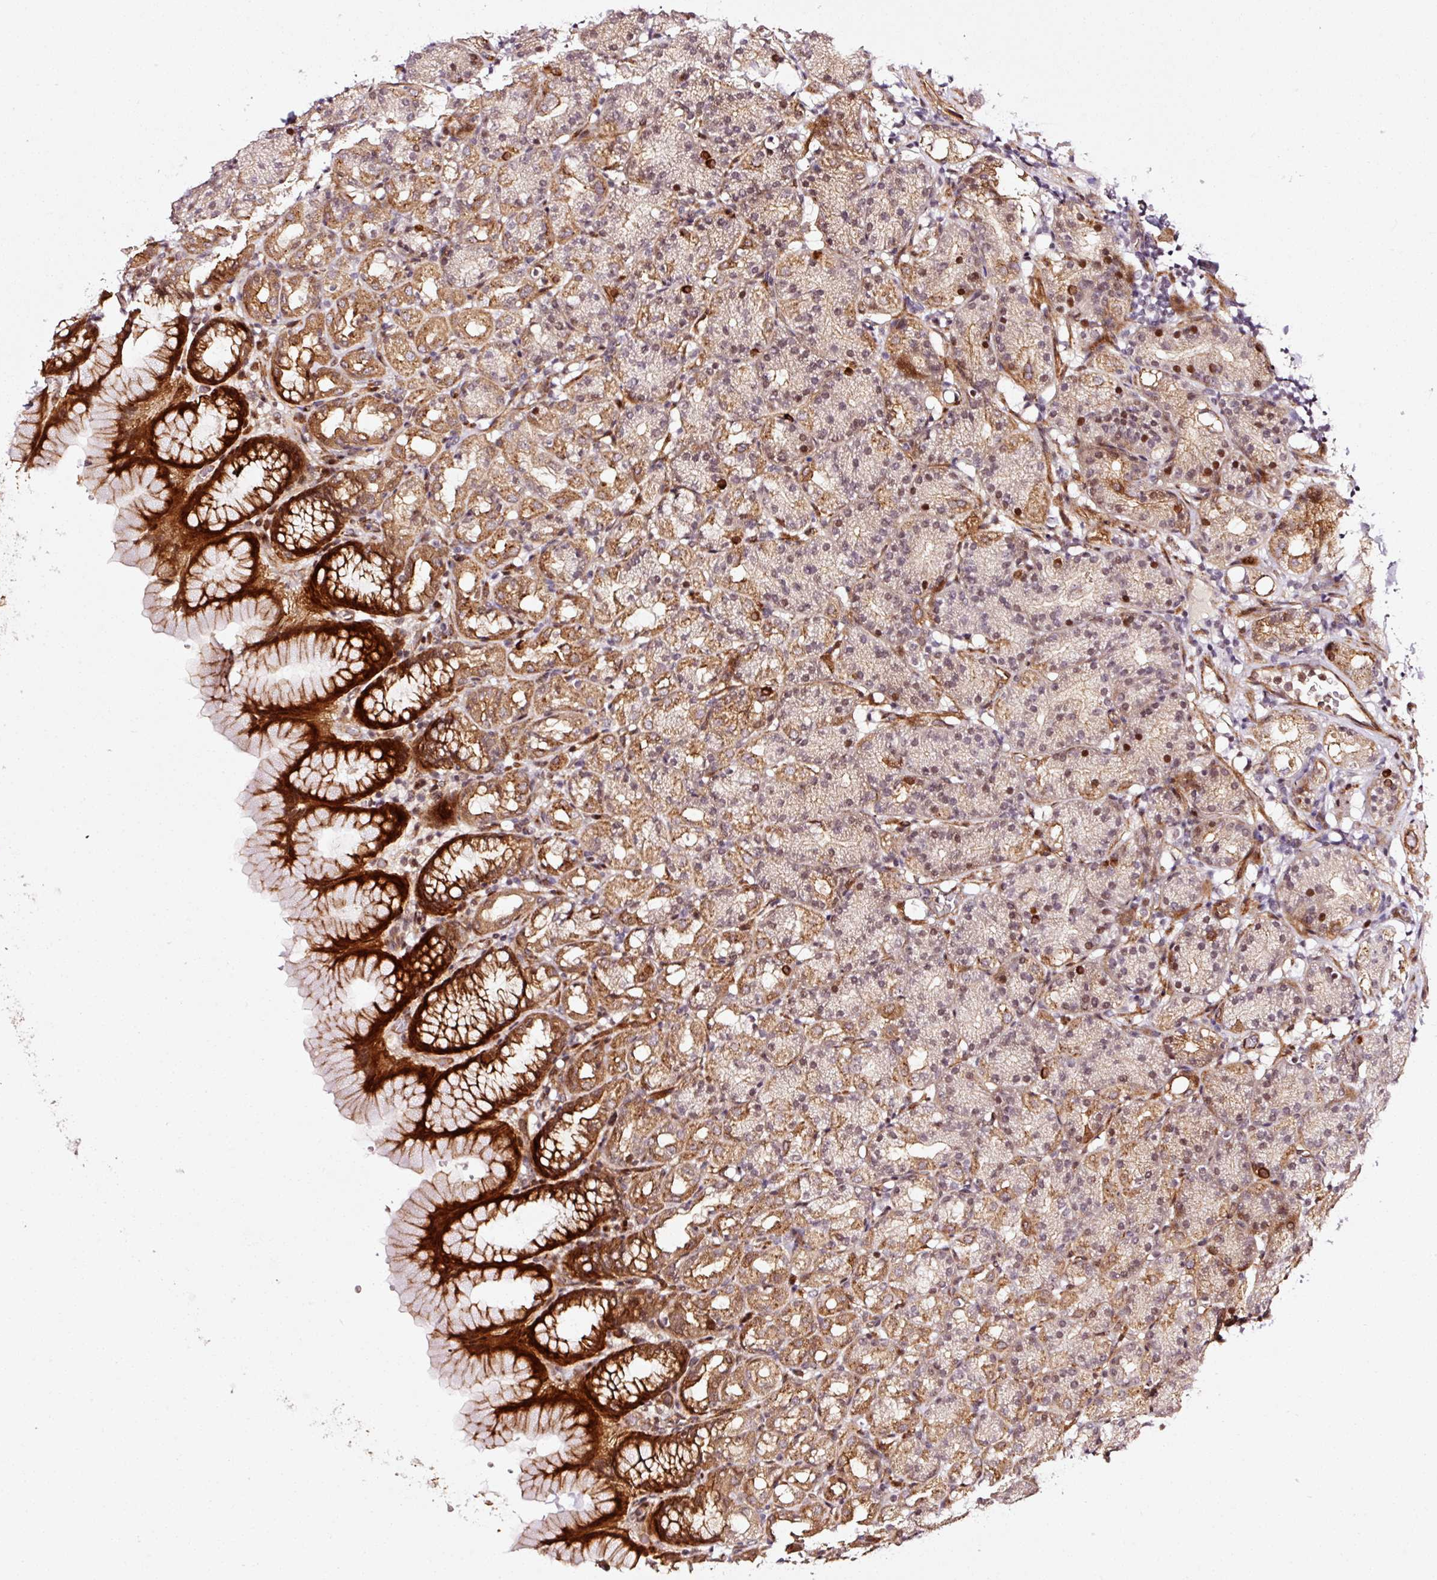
{"staining": {"intensity": "strong", "quantity": "25%-75%", "location": "cytoplasmic/membranous,nuclear"}, "tissue": "stomach", "cell_type": "Glandular cells", "image_type": "normal", "snomed": [{"axis": "morphology", "description": "Normal tissue, NOS"}, {"axis": "topography", "description": "Stomach, upper"}], "caption": "The image reveals immunohistochemical staining of normal stomach. There is strong cytoplasmic/membranous,nuclear positivity is appreciated in approximately 25%-75% of glandular cells.", "gene": "ANKRD20A1", "patient": {"sex": "female", "age": 81}}